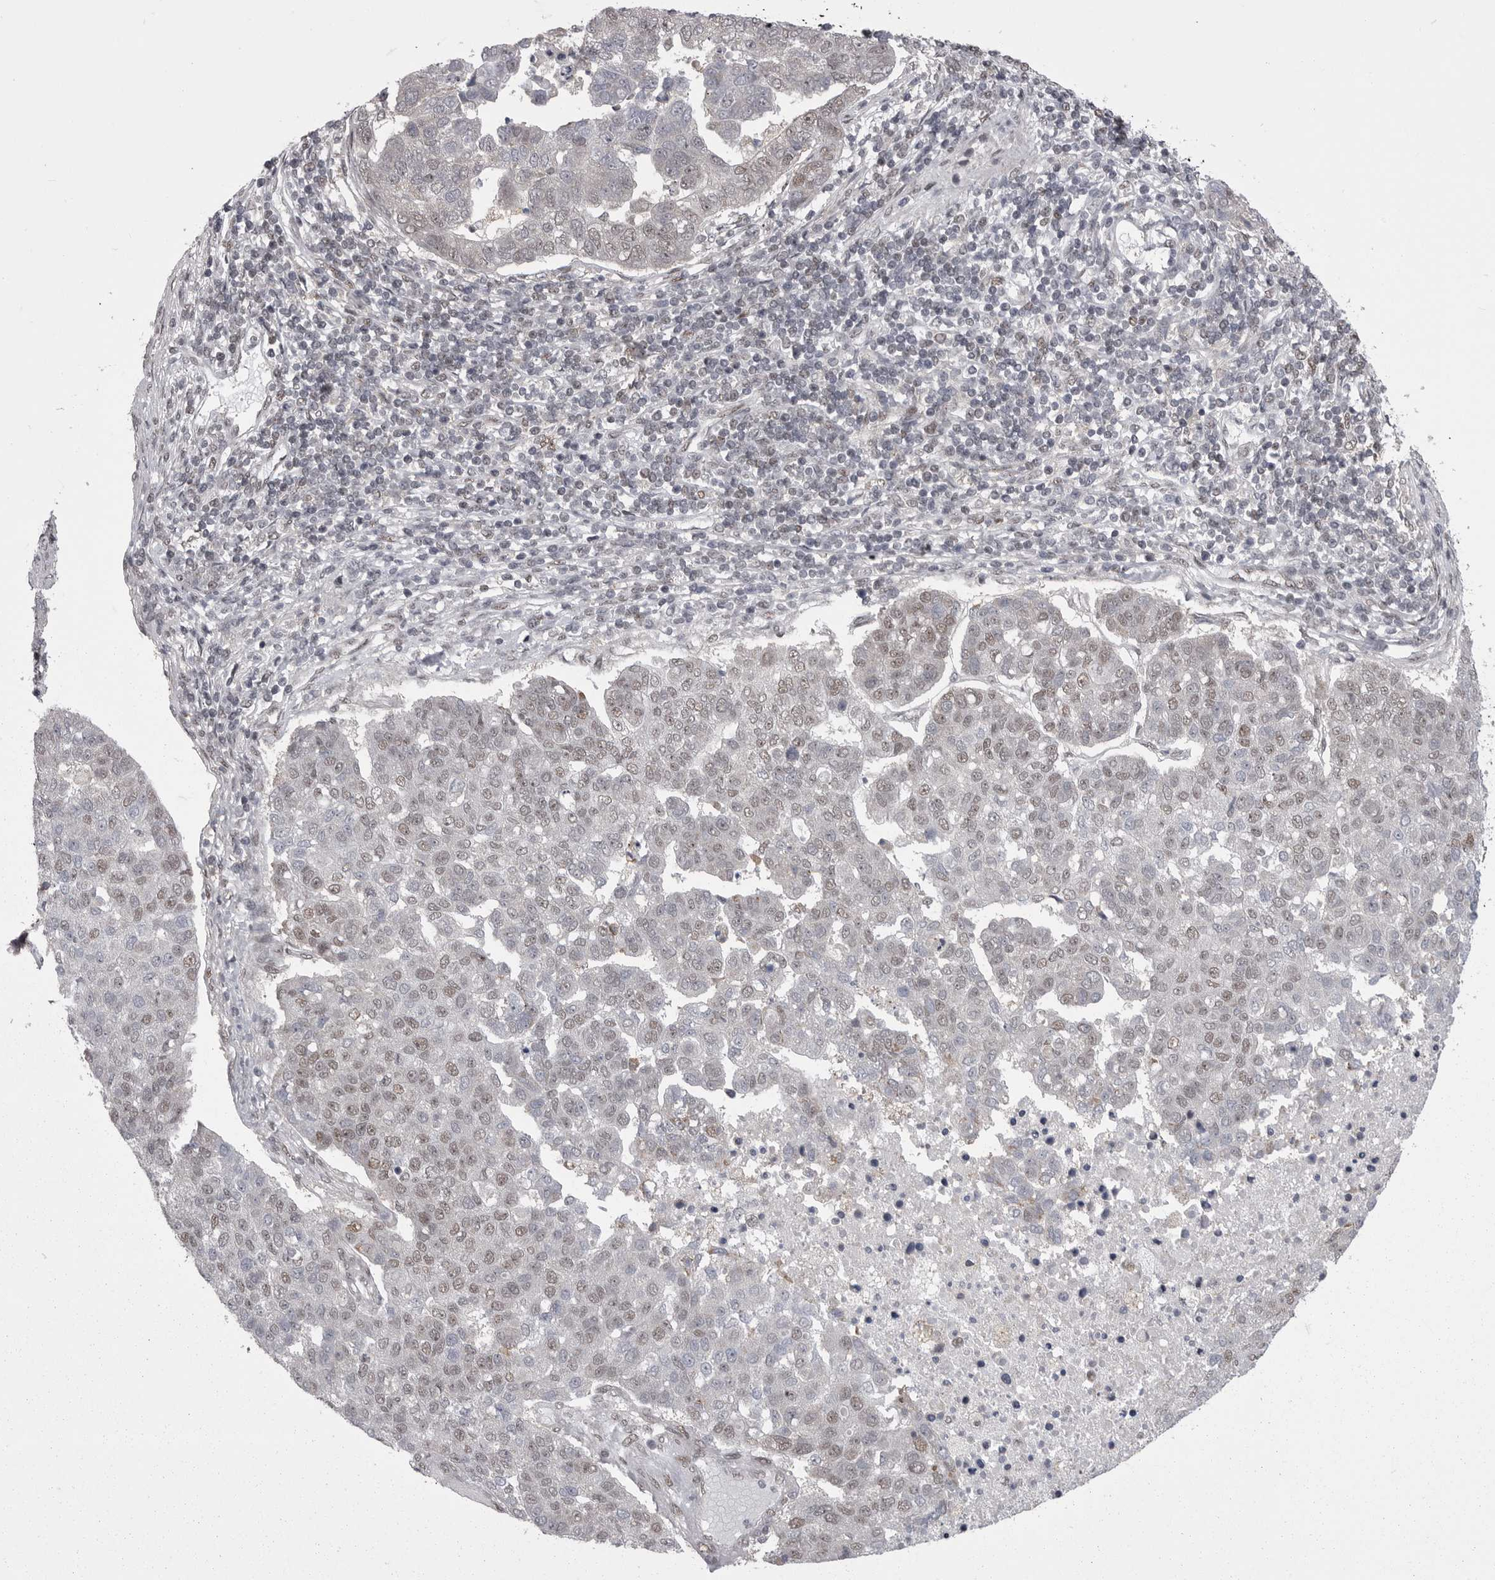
{"staining": {"intensity": "weak", "quantity": "25%-75%", "location": "nuclear"}, "tissue": "pancreatic cancer", "cell_type": "Tumor cells", "image_type": "cancer", "snomed": [{"axis": "morphology", "description": "Adenocarcinoma, NOS"}, {"axis": "topography", "description": "Pancreas"}], "caption": "This micrograph reveals IHC staining of pancreatic cancer, with low weak nuclear expression in about 25%-75% of tumor cells.", "gene": "MEPCE", "patient": {"sex": "female", "age": 61}}